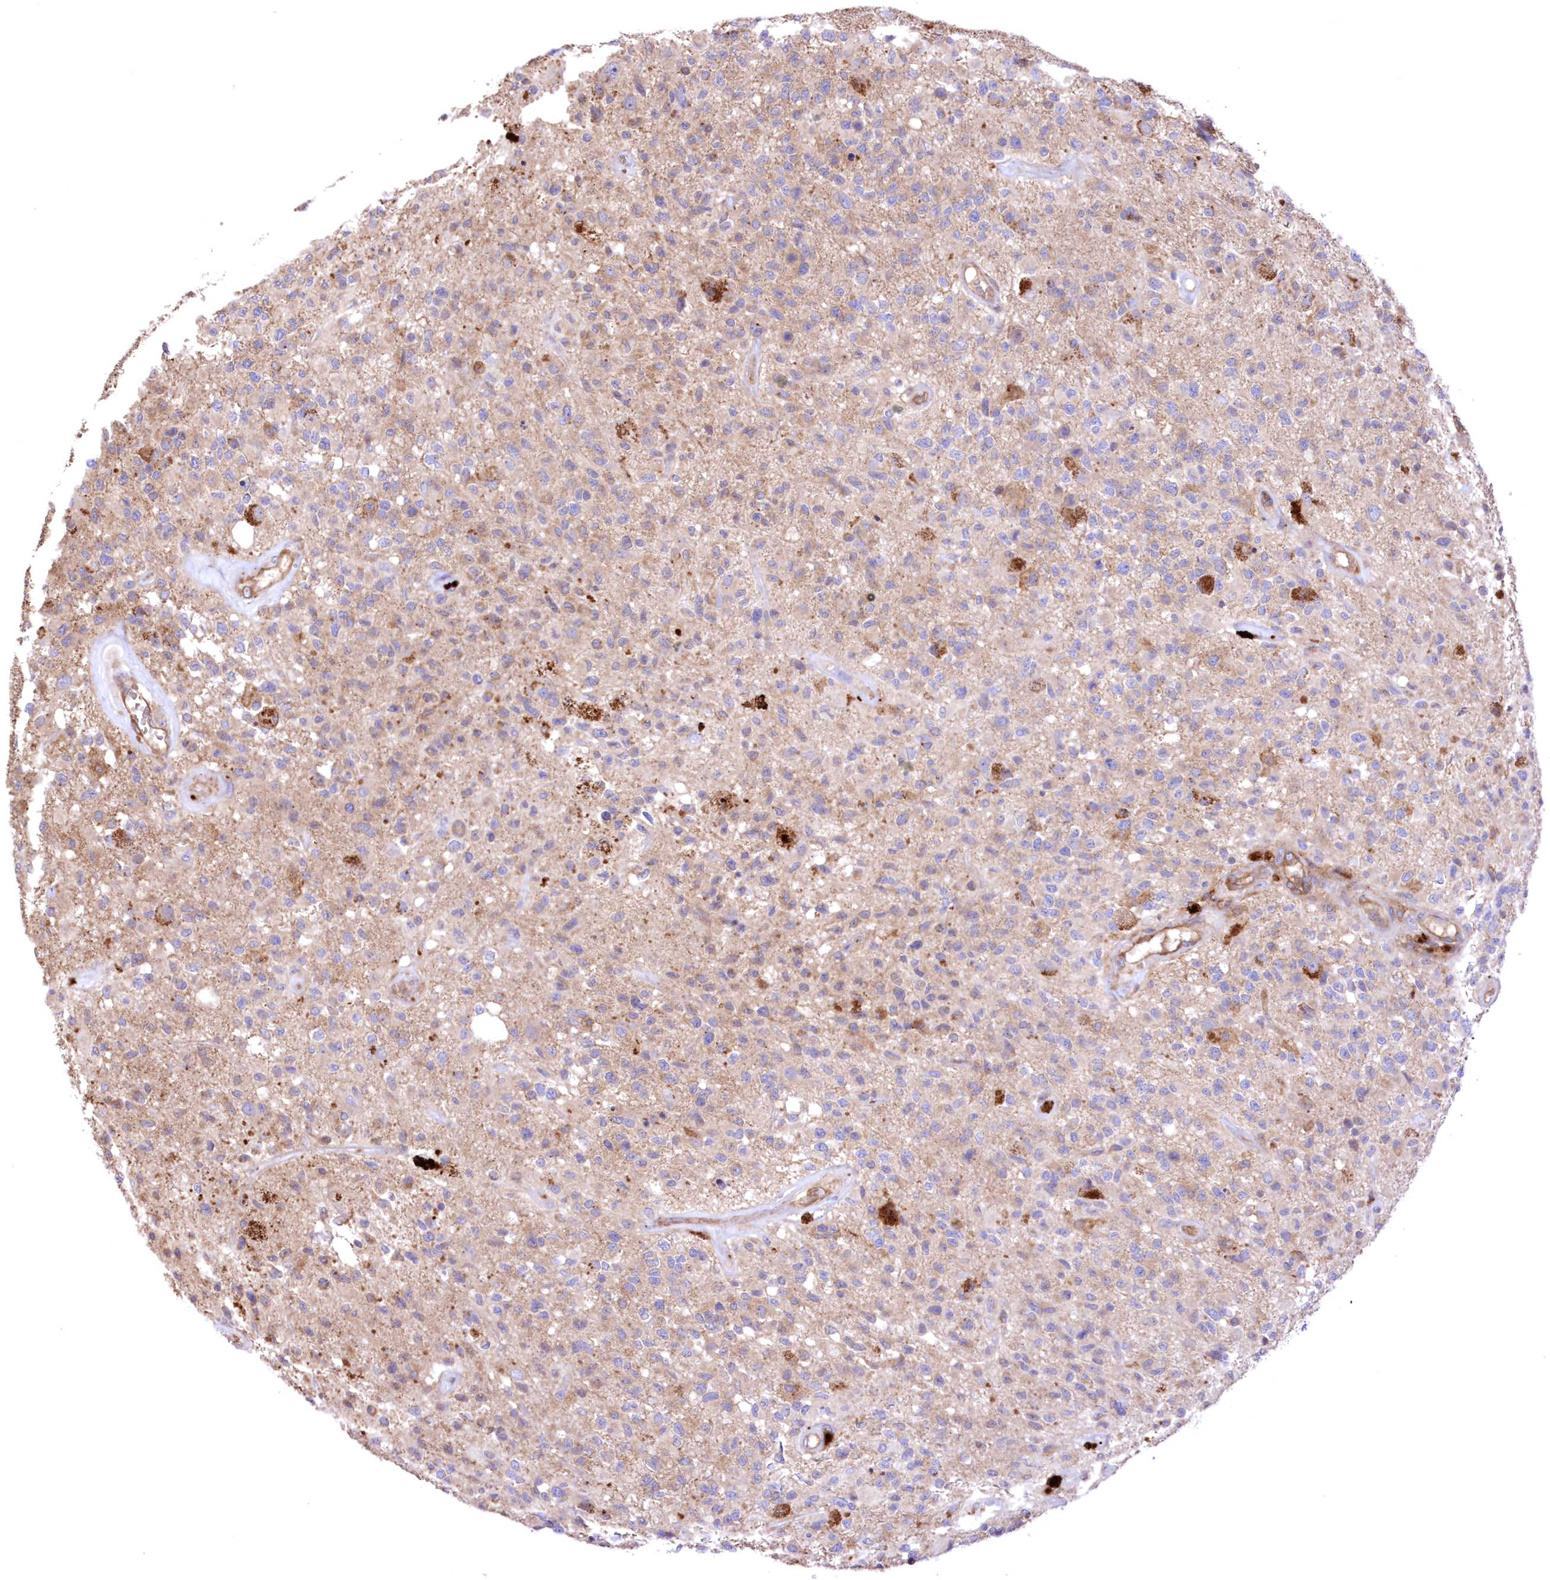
{"staining": {"intensity": "negative", "quantity": "none", "location": "none"}, "tissue": "glioma", "cell_type": "Tumor cells", "image_type": "cancer", "snomed": [{"axis": "morphology", "description": "Glioma, malignant, High grade"}, {"axis": "morphology", "description": "Glioblastoma, NOS"}, {"axis": "topography", "description": "Brain"}], "caption": "Tumor cells are negative for brown protein staining in glioma.", "gene": "FCHO2", "patient": {"sex": "male", "age": 60}}